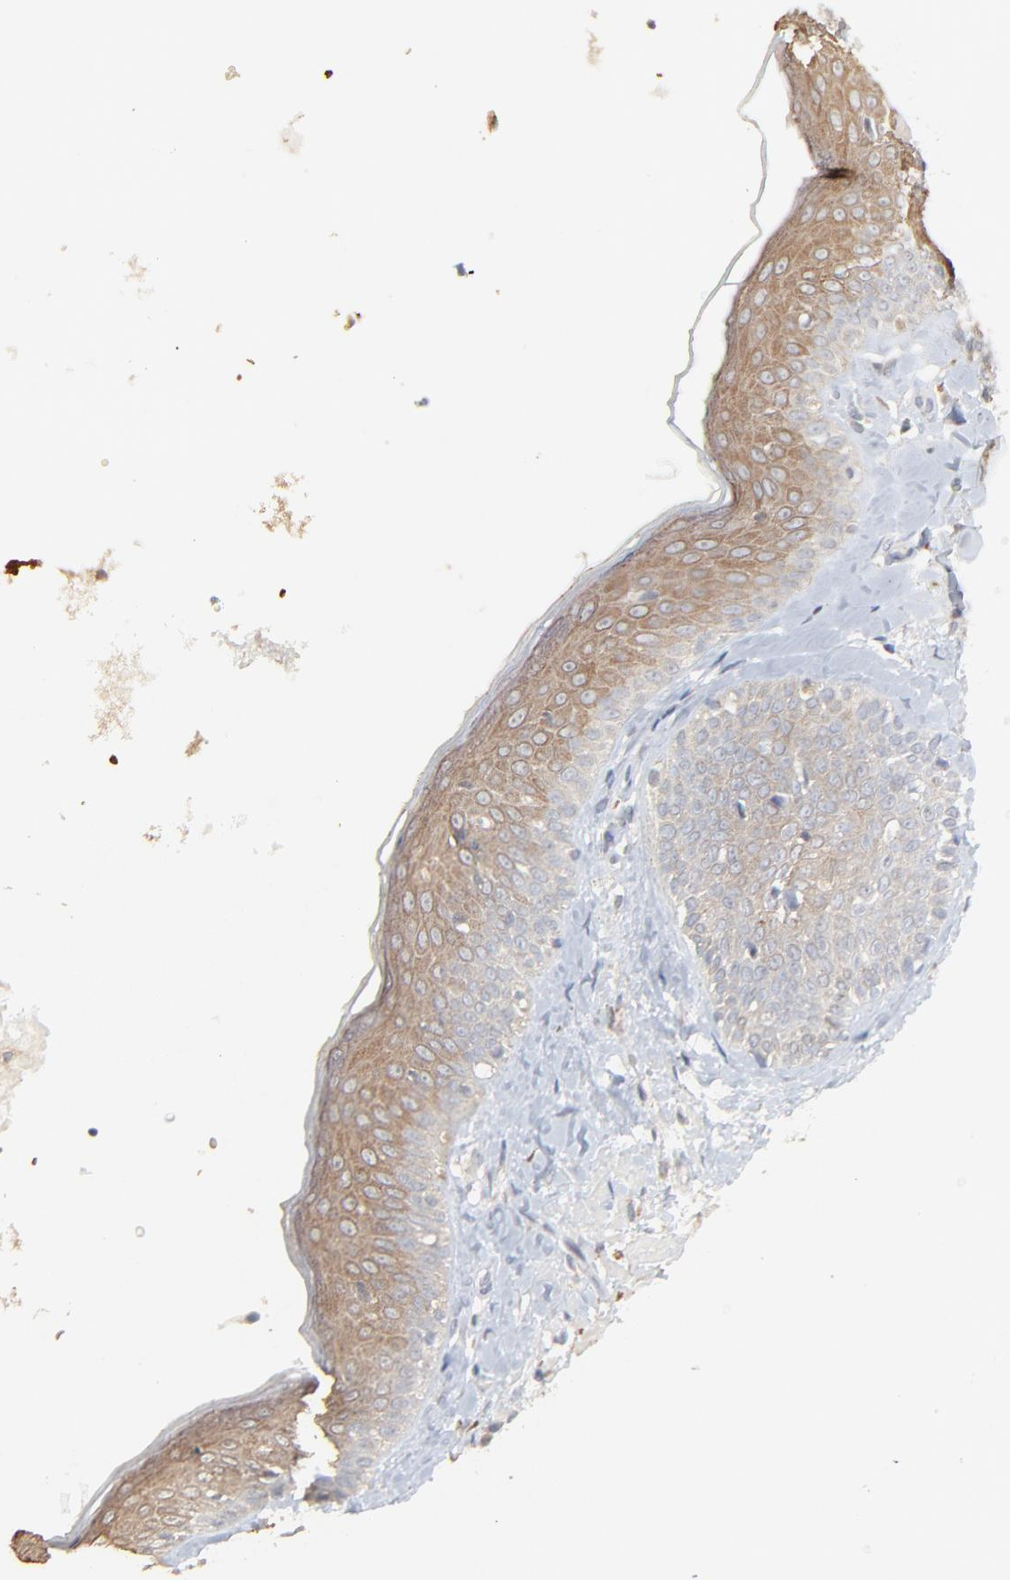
{"staining": {"intensity": "weak", "quantity": ">75%", "location": "cytoplasmic/membranous"}, "tissue": "skin cancer", "cell_type": "Tumor cells", "image_type": "cancer", "snomed": [{"axis": "morphology", "description": "Basal cell carcinoma"}, {"axis": "topography", "description": "Skin"}], "caption": "Weak cytoplasmic/membranous staining is present in about >75% of tumor cells in skin basal cell carcinoma. Using DAB (3,3'-diaminobenzidine) (brown) and hematoxylin (blue) stains, captured at high magnification using brightfield microscopy.", "gene": "FANCB", "patient": {"sex": "male", "age": 74}}